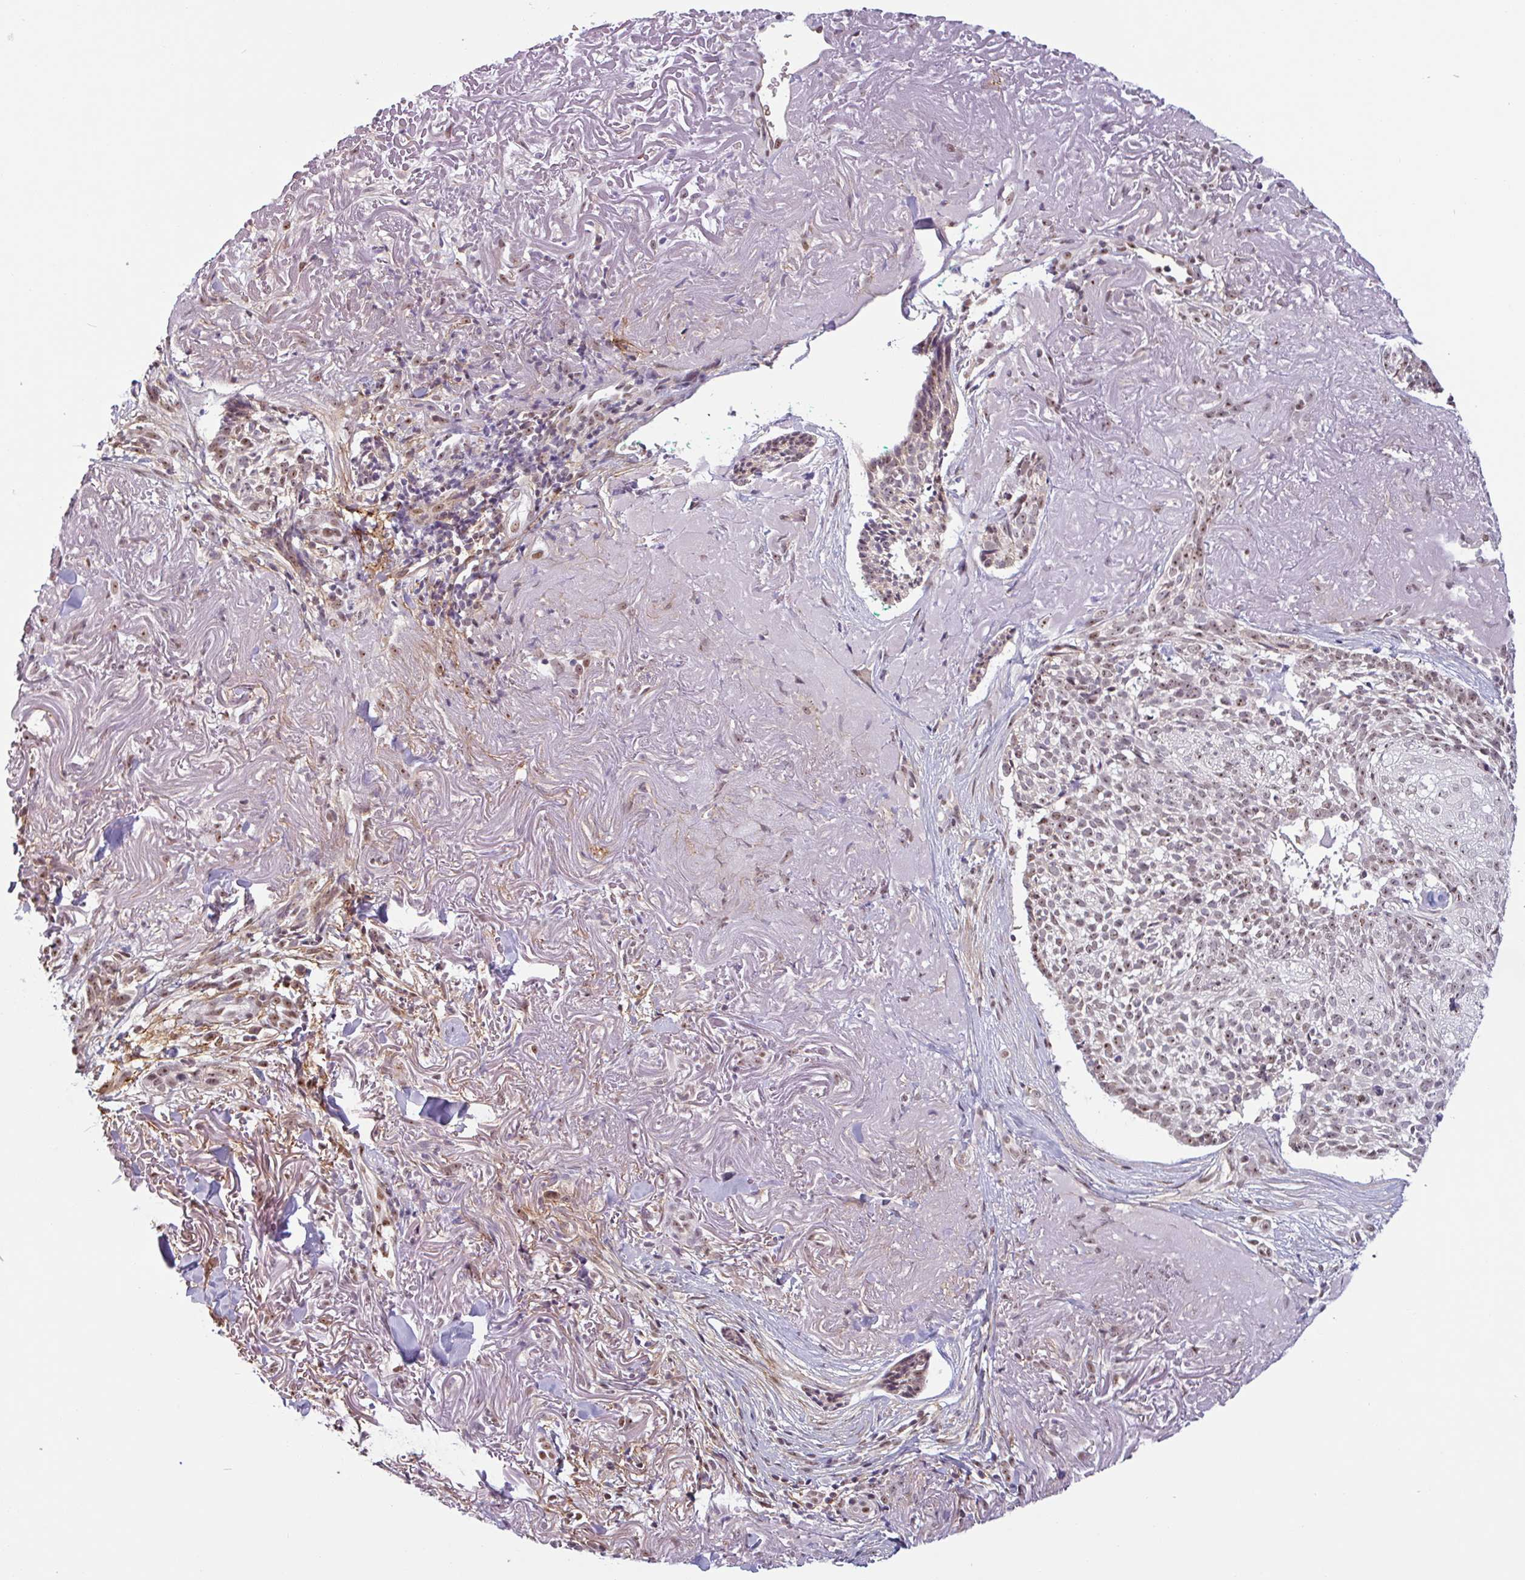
{"staining": {"intensity": "weak", "quantity": ">75%", "location": "nuclear"}, "tissue": "skin cancer", "cell_type": "Tumor cells", "image_type": "cancer", "snomed": [{"axis": "morphology", "description": "Basal cell carcinoma"}, {"axis": "topography", "description": "Skin"}, {"axis": "topography", "description": "Skin of face"}], "caption": "There is low levels of weak nuclear staining in tumor cells of basal cell carcinoma (skin), as demonstrated by immunohistochemical staining (brown color).", "gene": "TMEM119", "patient": {"sex": "female", "age": 95}}